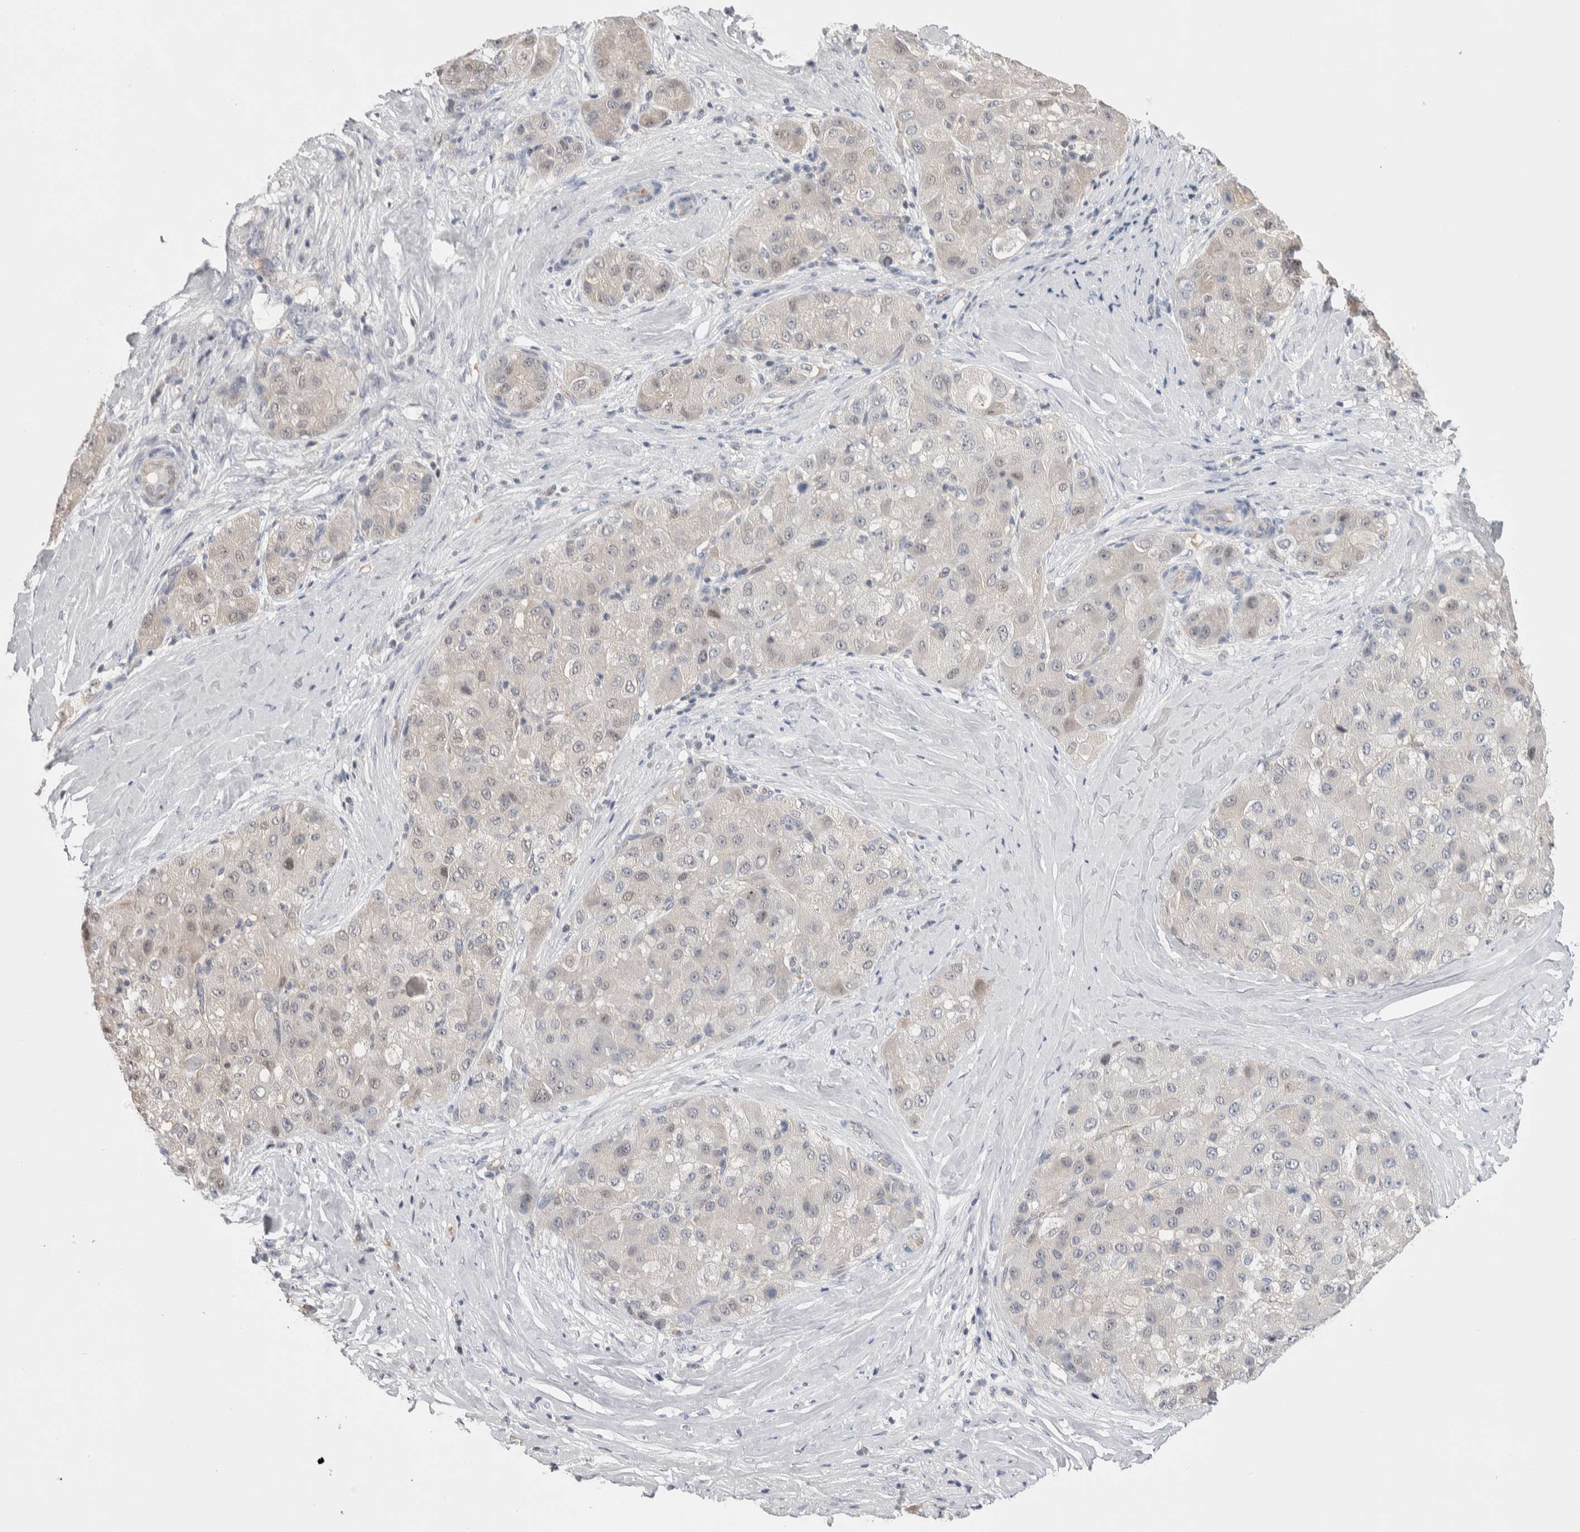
{"staining": {"intensity": "negative", "quantity": "none", "location": "none"}, "tissue": "liver cancer", "cell_type": "Tumor cells", "image_type": "cancer", "snomed": [{"axis": "morphology", "description": "Carcinoma, Hepatocellular, NOS"}, {"axis": "topography", "description": "Liver"}], "caption": "High magnification brightfield microscopy of liver cancer (hepatocellular carcinoma) stained with DAB (3,3'-diaminobenzidine) (brown) and counterstained with hematoxylin (blue): tumor cells show no significant staining.", "gene": "ZBTB49", "patient": {"sex": "male", "age": 80}}